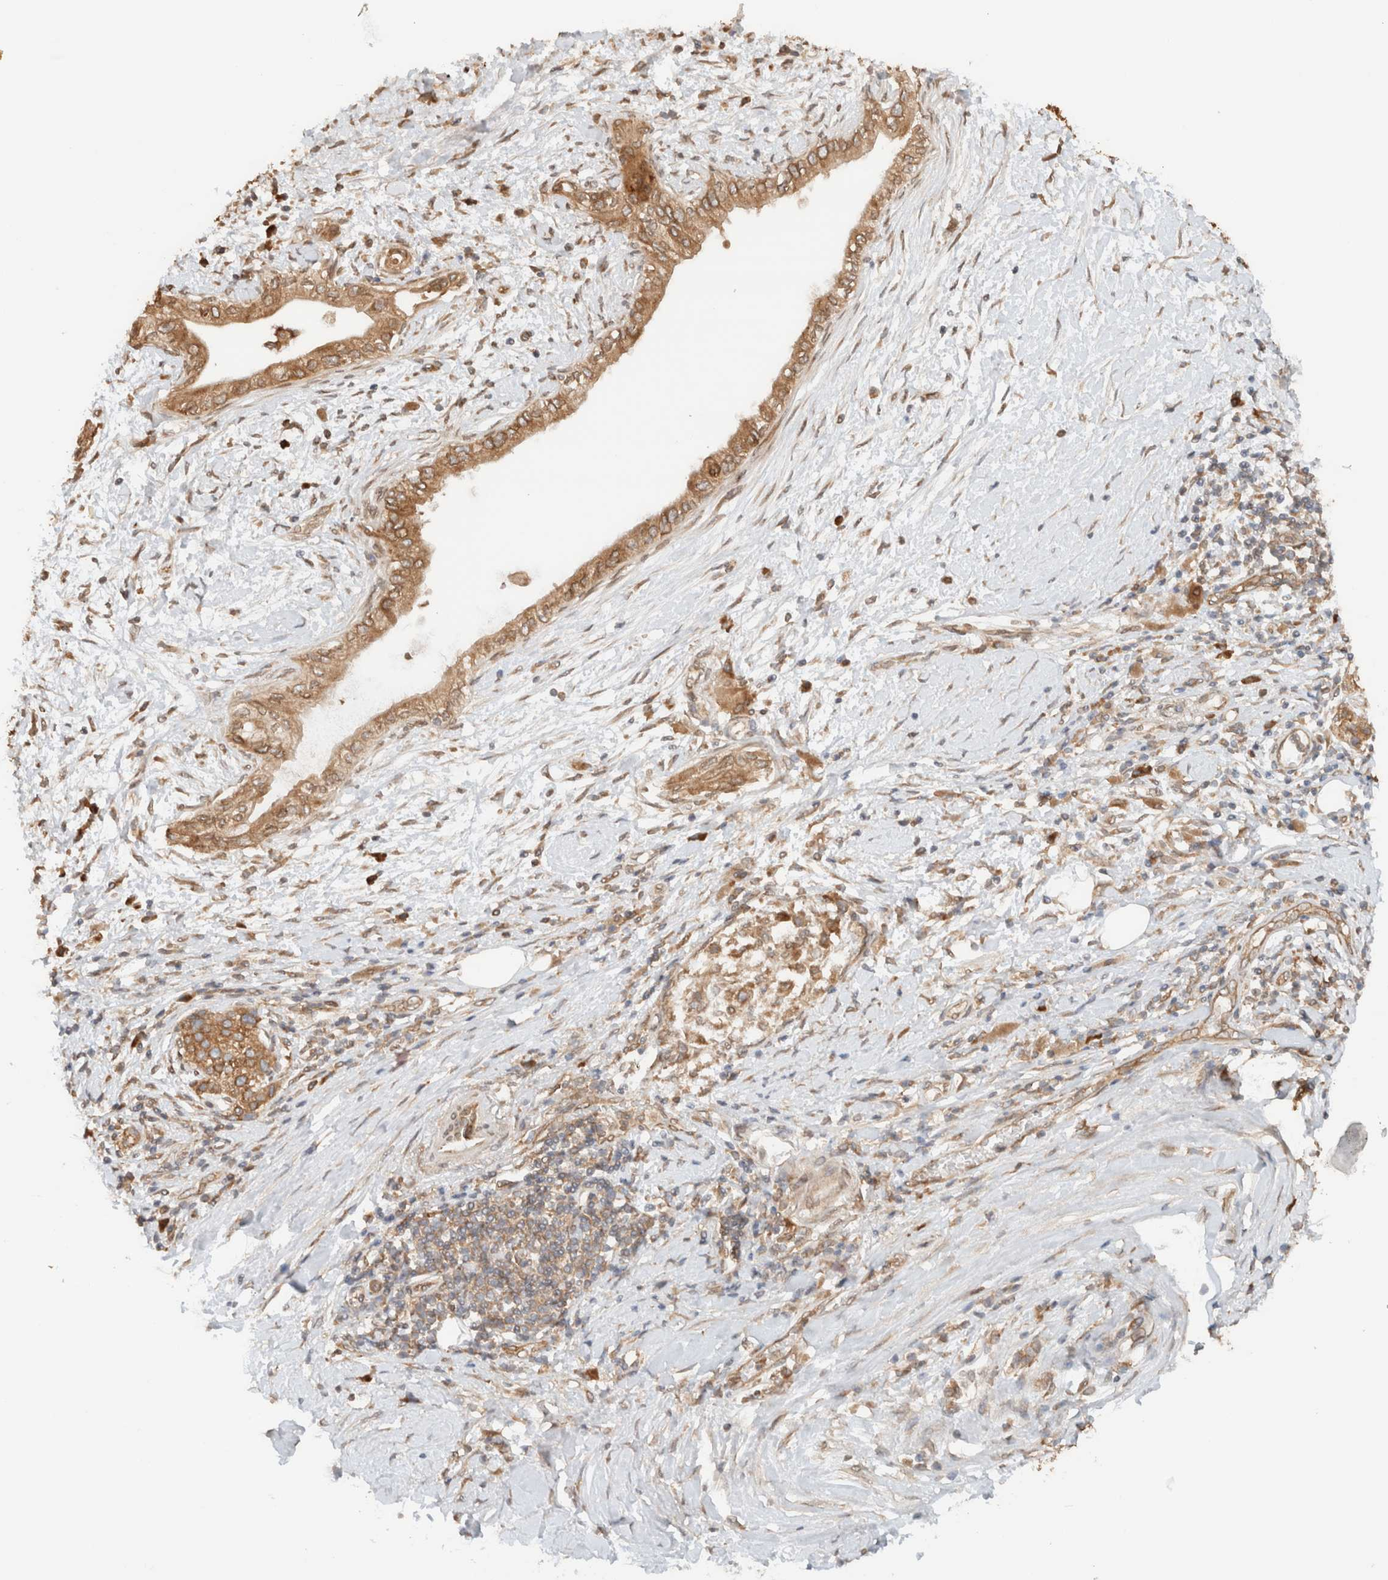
{"staining": {"intensity": "moderate", "quantity": ">75%", "location": "cytoplasmic/membranous"}, "tissue": "pancreatic cancer", "cell_type": "Tumor cells", "image_type": "cancer", "snomed": [{"axis": "morphology", "description": "Normal tissue, NOS"}, {"axis": "morphology", "description": "Adenocarcinoma, NOS"}, {"axis": "topography", "description": "Pancreas"}, {"axis": "topography", "description": "Duodenum"}], "caption": "Immunohistochemistry (IHC) histopathology image of pancreatic cancer stained for a protein (brown), which shows medium levels of moderate cytoplasmic/membranous staining in about >75% of tumor cells.", "gene": "ARFGEF2", "patient": {"sex": "female", "age": 60}}